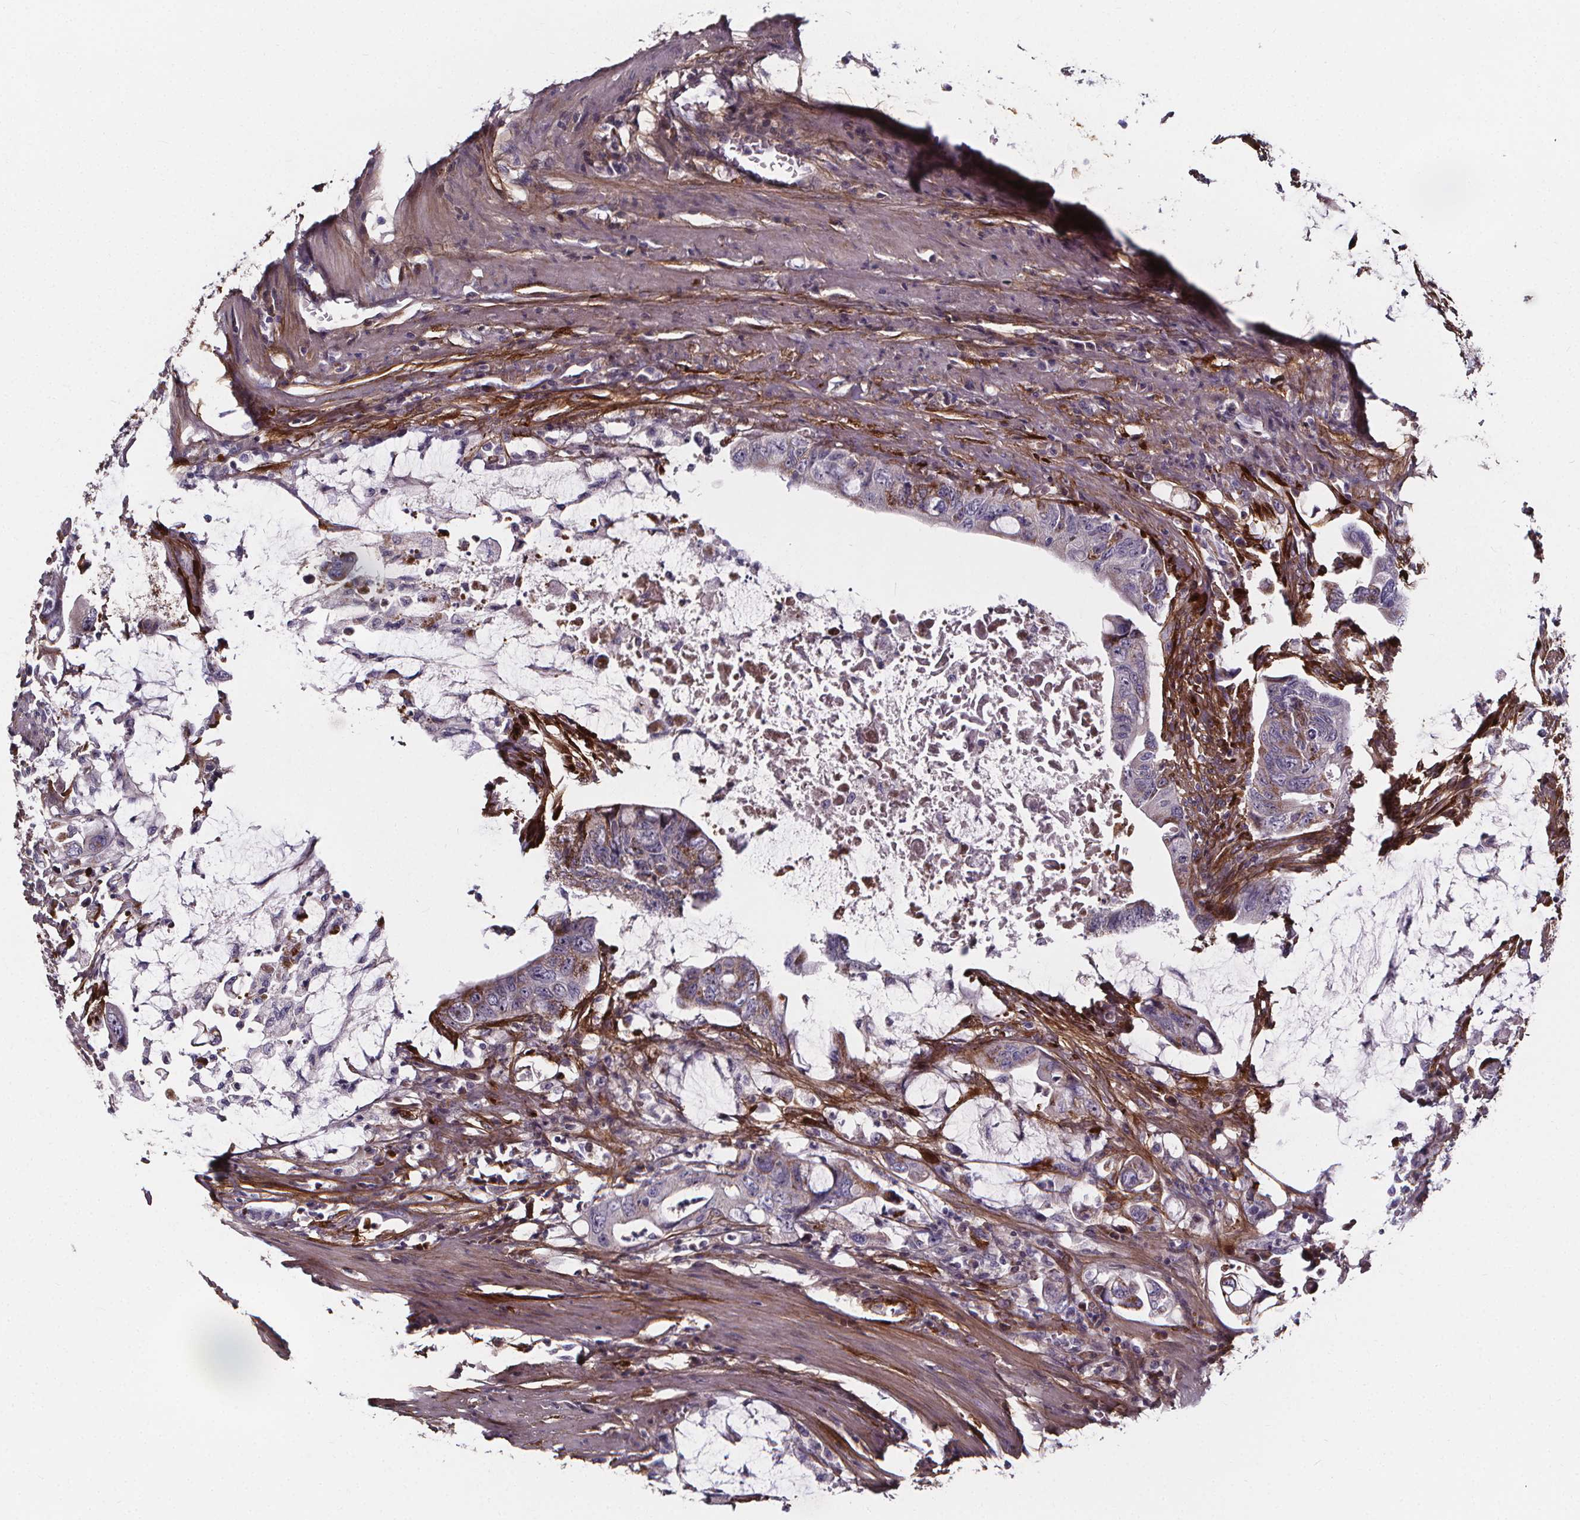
{"staining": {"intensity": "negative", "quantity": "none", "location": "none"}, "tissue": "colorectal cancer", "cell_type": "Tumor cells", "image_type": "cancer", "snomed": [{"axis": "morphology", "description": "Adenocarcinoma, NOS"}, {"axis": "topography", "description": "Colon"}], "caption": "The histopathology image exhibits no staining of tumor cells in colorectal cancer (adenocarcinoma).", "gene": "AEBP1", "patient": {"sex": "male", "age": 57}}